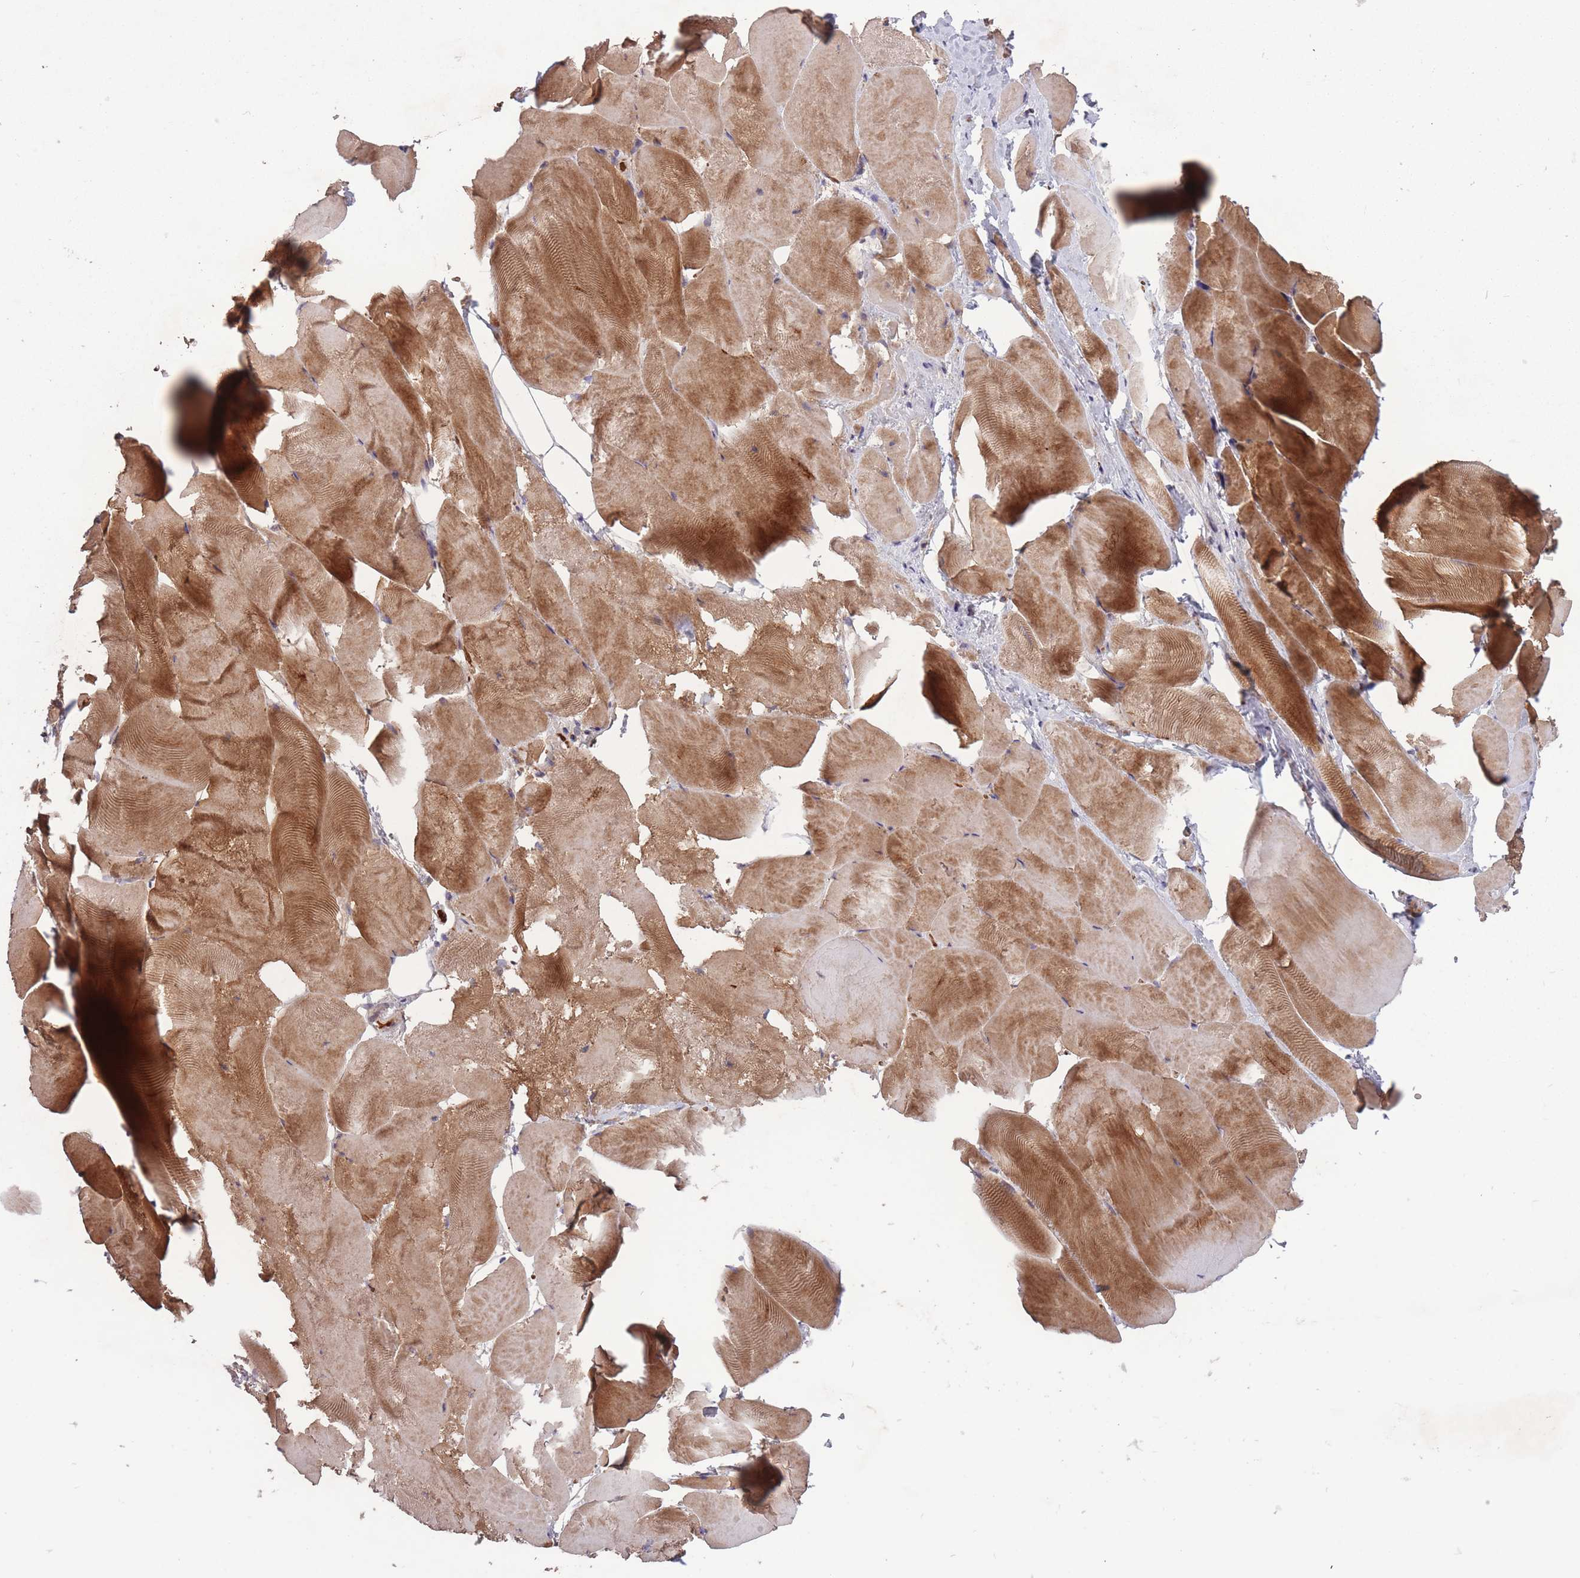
{"staining": {"intensity": "moderate", "quantity": ">75%", "location": "cytoplasmic/membranous"}, "tissue": "skeletal muscle", "cell_type": "Myocytes", "image_type": "normal", "snomed": [{"axis": "morphology", "description": "Normal tissue, NOS"}, {"axis": "topography", "description": "Skeletal muscle"}], "caption": "Immunohistochemistry of normal skeletal muscle displays medium levels of moderate cytoplasmic/membranous staining in approximately >75% of myocytes.", "gene": "SECTM1", "patient": {"sex": "female", "age": 64}}